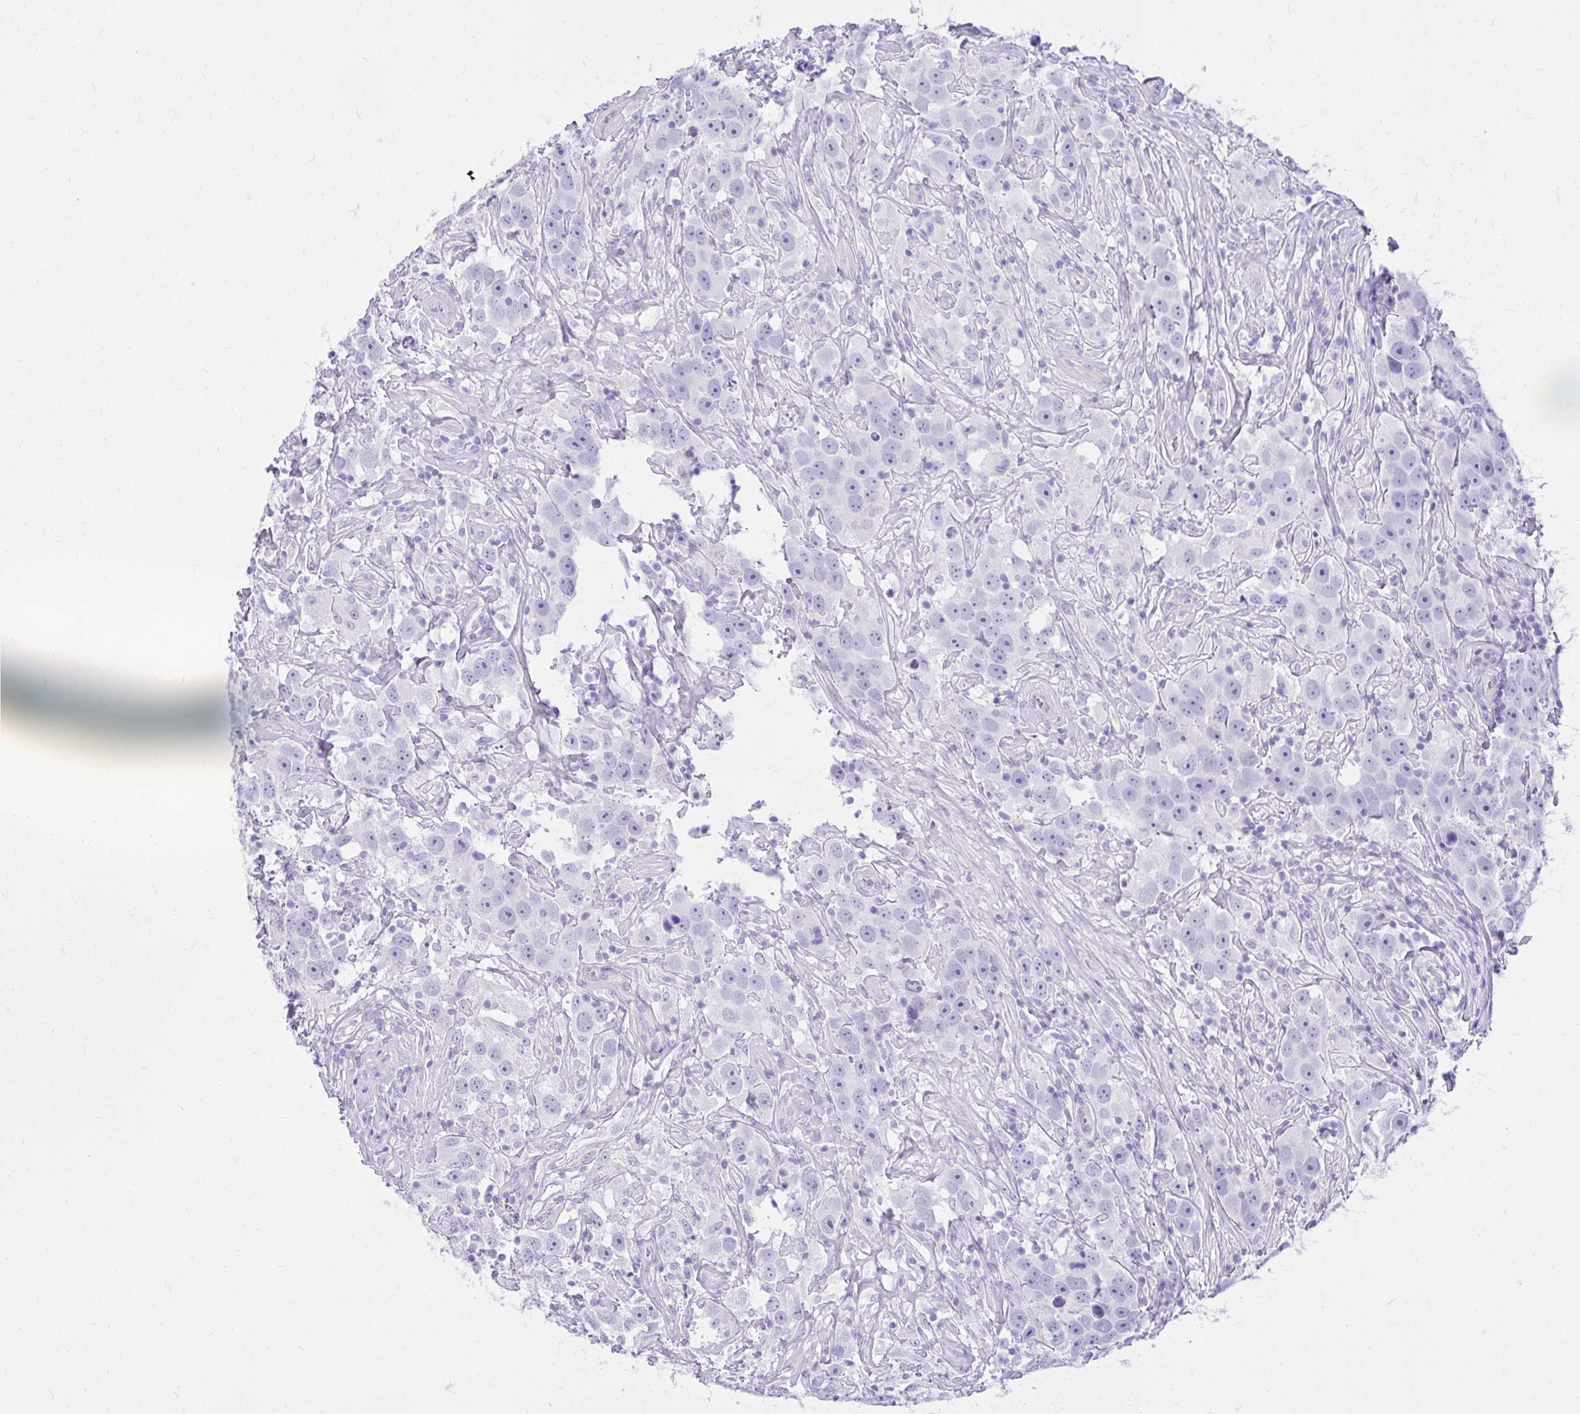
{"staining": {"intensity": "negative", "quantity": "none", "location": "none"}, "tissue": "testis cancer", "cell_type": "Tumor cells", "image_type": "cancer", "snomed": [{"axis": "morphology", "description": "Seminoma, NOS"}, {"axis": "topography", "description": "Testis"}], "caption": "Immunohistochemistry (IHC) of seminoma (testis) shows no staining in tumor cells. (IHC, brightfield microscopy, high magnification).", "gene": "PELI3", "patient": {"sex": "male", "age": 49}}